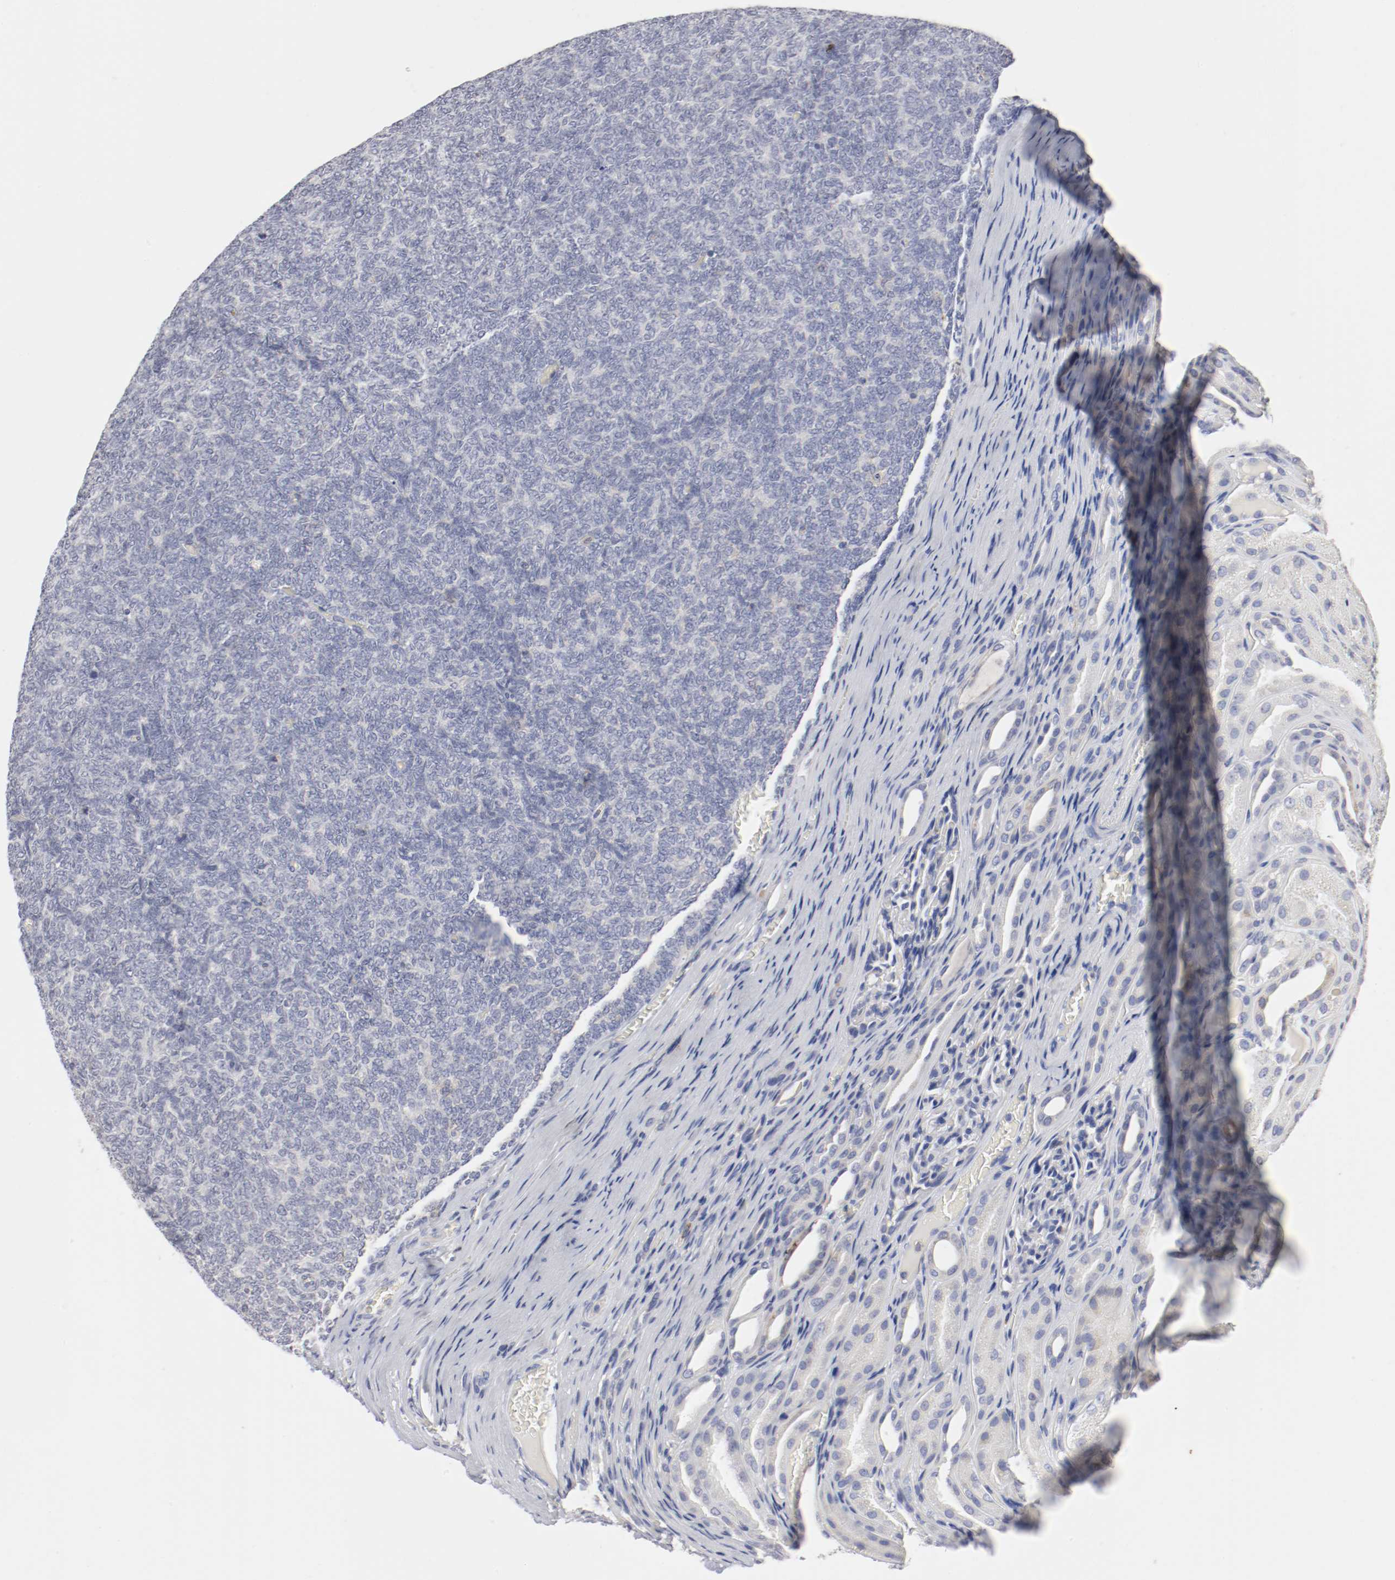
{"staining": {"intensity": "negative", "quantity": "none", "location": "none"}, "tissue": "renal cancer", "cell_type": "Tumor cells", "image_type": "cancer", "snomed": [{"axis": "morphology", "description": "Neoplasm, malignant, NOS"}, {"axis": "topography", "description": "Kidney"}], "caption": "DAB immunohistochemical staining of human renal cancer exhibits no significant expression in tumor cells. Brightfield microscopy of IHC stained with DAB (brown) and hematoxylin (blue), captured at high magnification.", "gene": "ITGAX", "patient": {"sex": "male", "age": 28}}